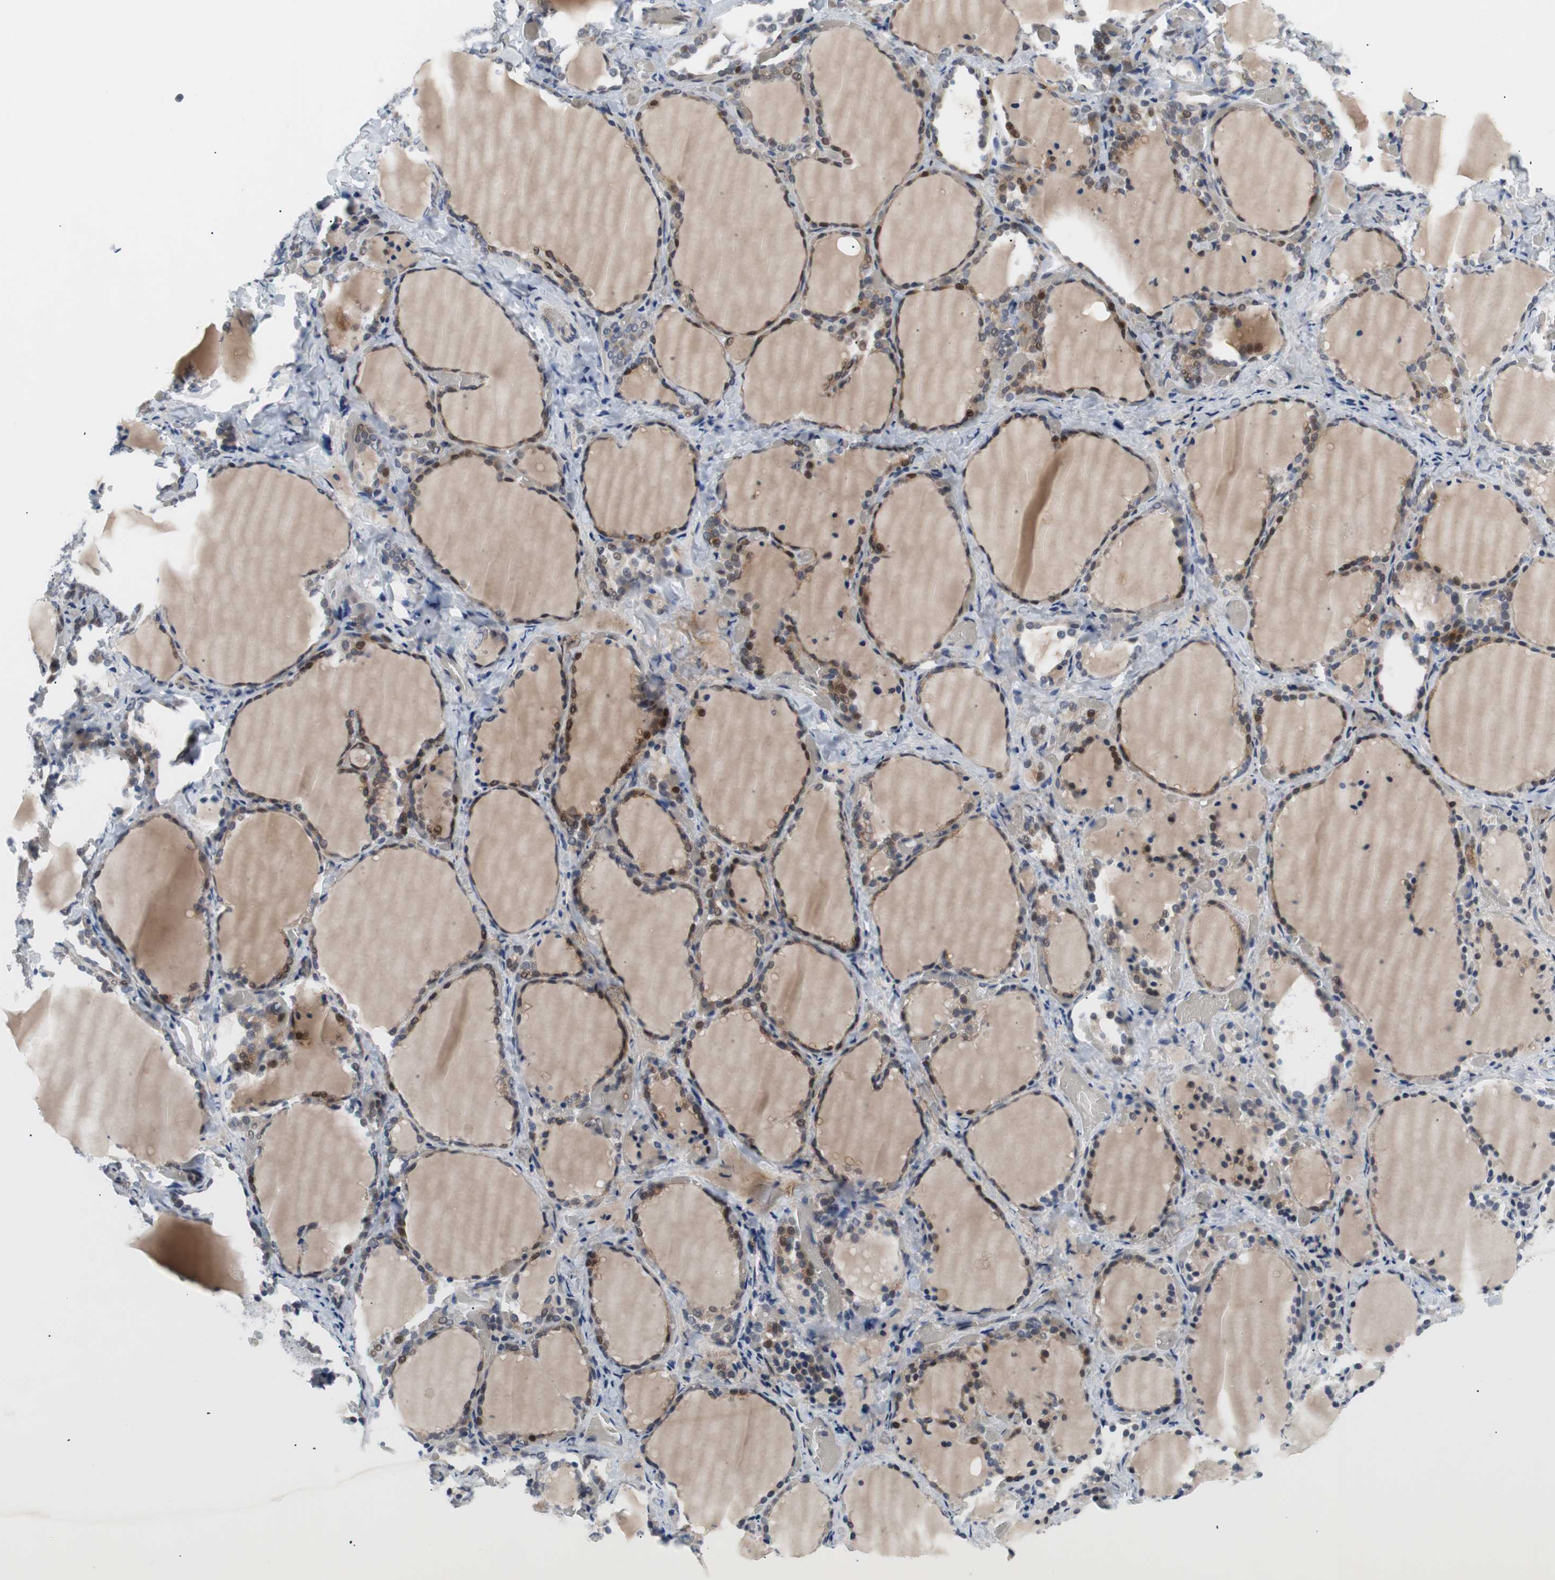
{"staining": {"intensity": "moderate", "quantity": "25%-75%", "location": "cytoplasmic/membranous,nuclear"}, "tissue": "thyroid gland", "cell_type": "Glandular cells", "image_type": "normal", "snomed": [{"axis": "morphology", "description": "Normal tissue, NOS"}, {"axis": "morphology", "description": "Papillary adenocarcinoma, NOS"}, {"axis": "topography", "description": "Thyroid gland"}], "caption": "There is medium levels of moderate cytoplasmic/membranous,nuclear staining in glandular cells of unremarkable thyroid gland, as demonstrated by immunohistochemical staining (brown color).", "gene": "MAP2K4", "patient": {"sex": "female", "age": 30}}